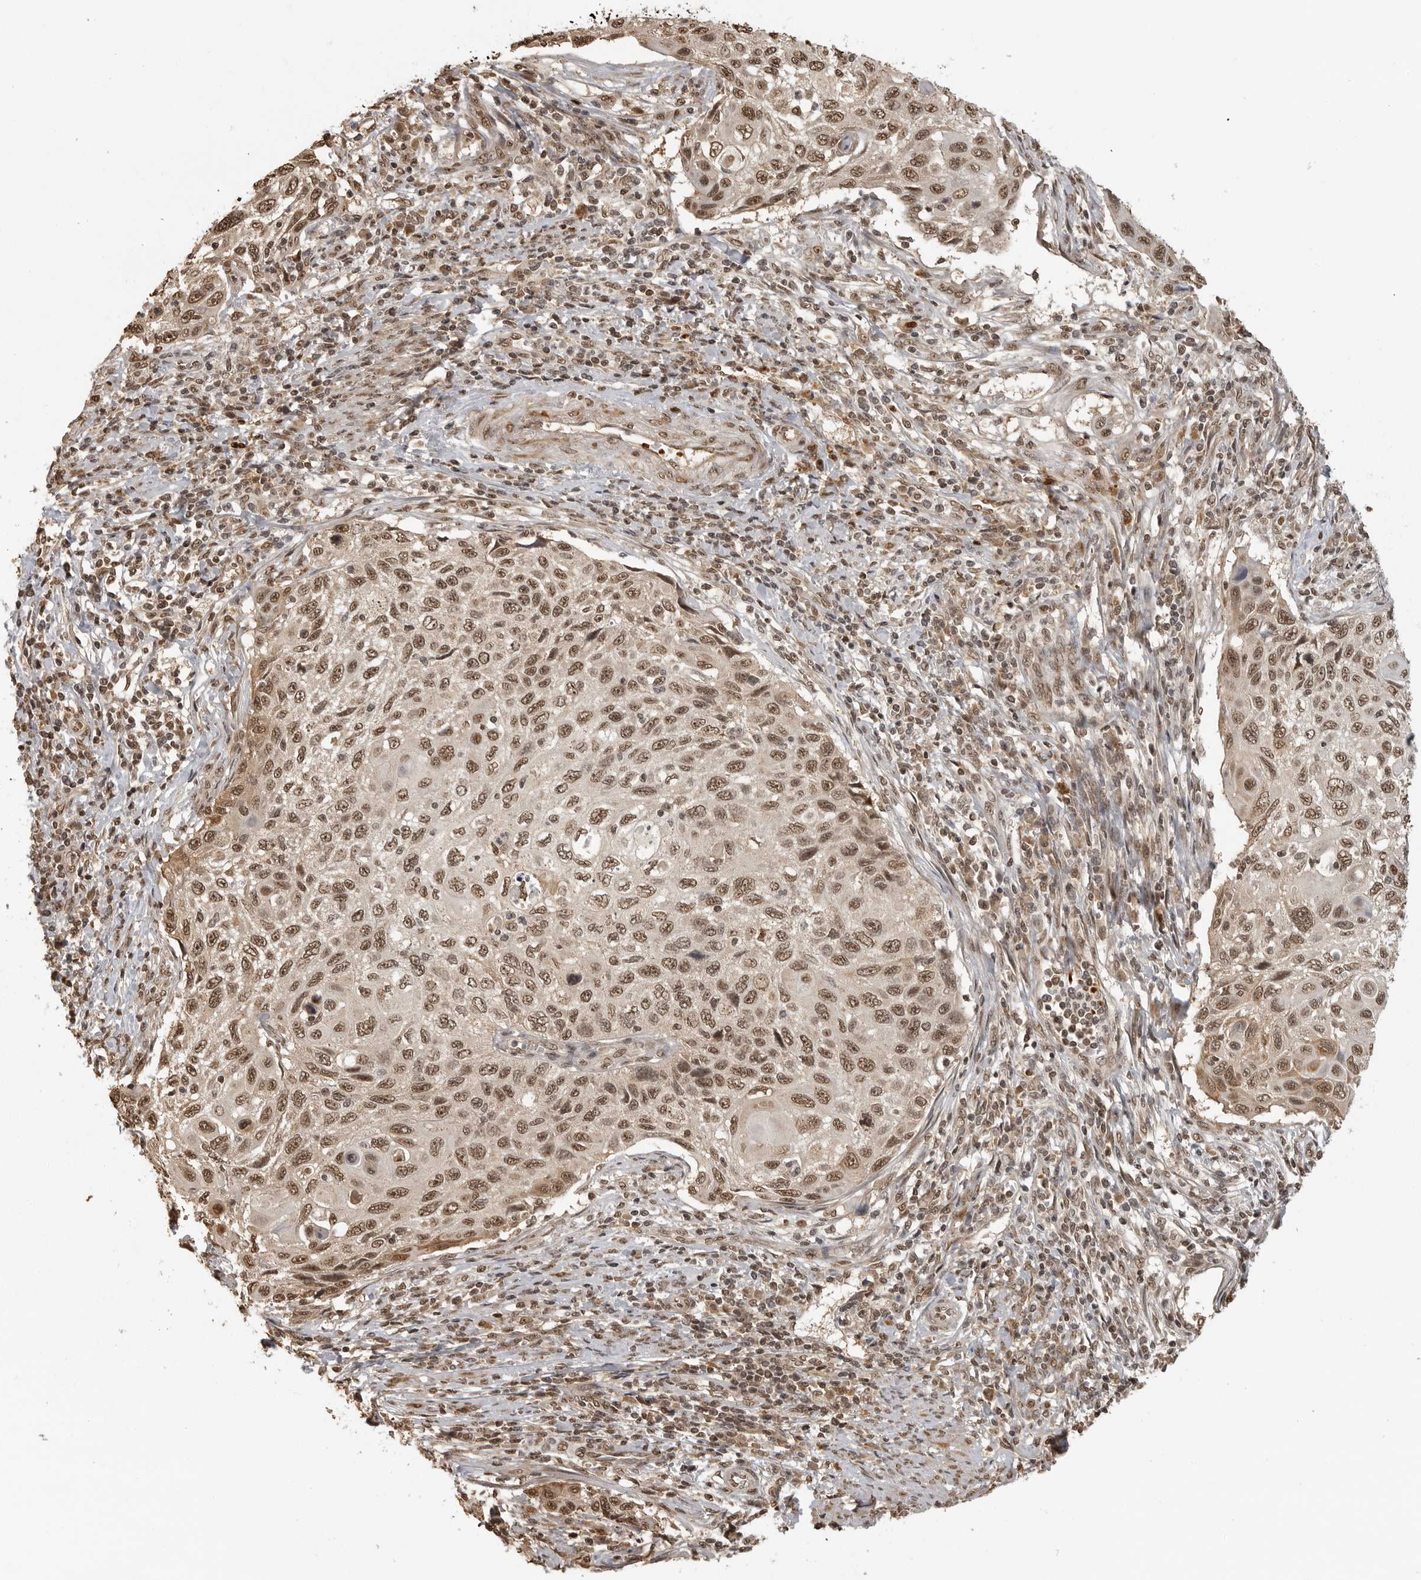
{"staining": {"intensity": "moderate", "quantity": ">75%", "location": "nuclear"}, "tissue": "cervical cancer", "cell_type": "Tumor cells", "image_type": "cancer", "snomed": [{"axis": "morphology", "description": "Squamous cell carcinoma, NOS"}, {"axis": "topography", "description": "Cervix"}], "caption": "Protein analysis of cervical cancer tissue displays moderate nuclear expression in about >75% of tumor cells. Nuclei are stained in blue.", "gene": "CLOCK", "patient": {"sex": "female", "age": 70}}